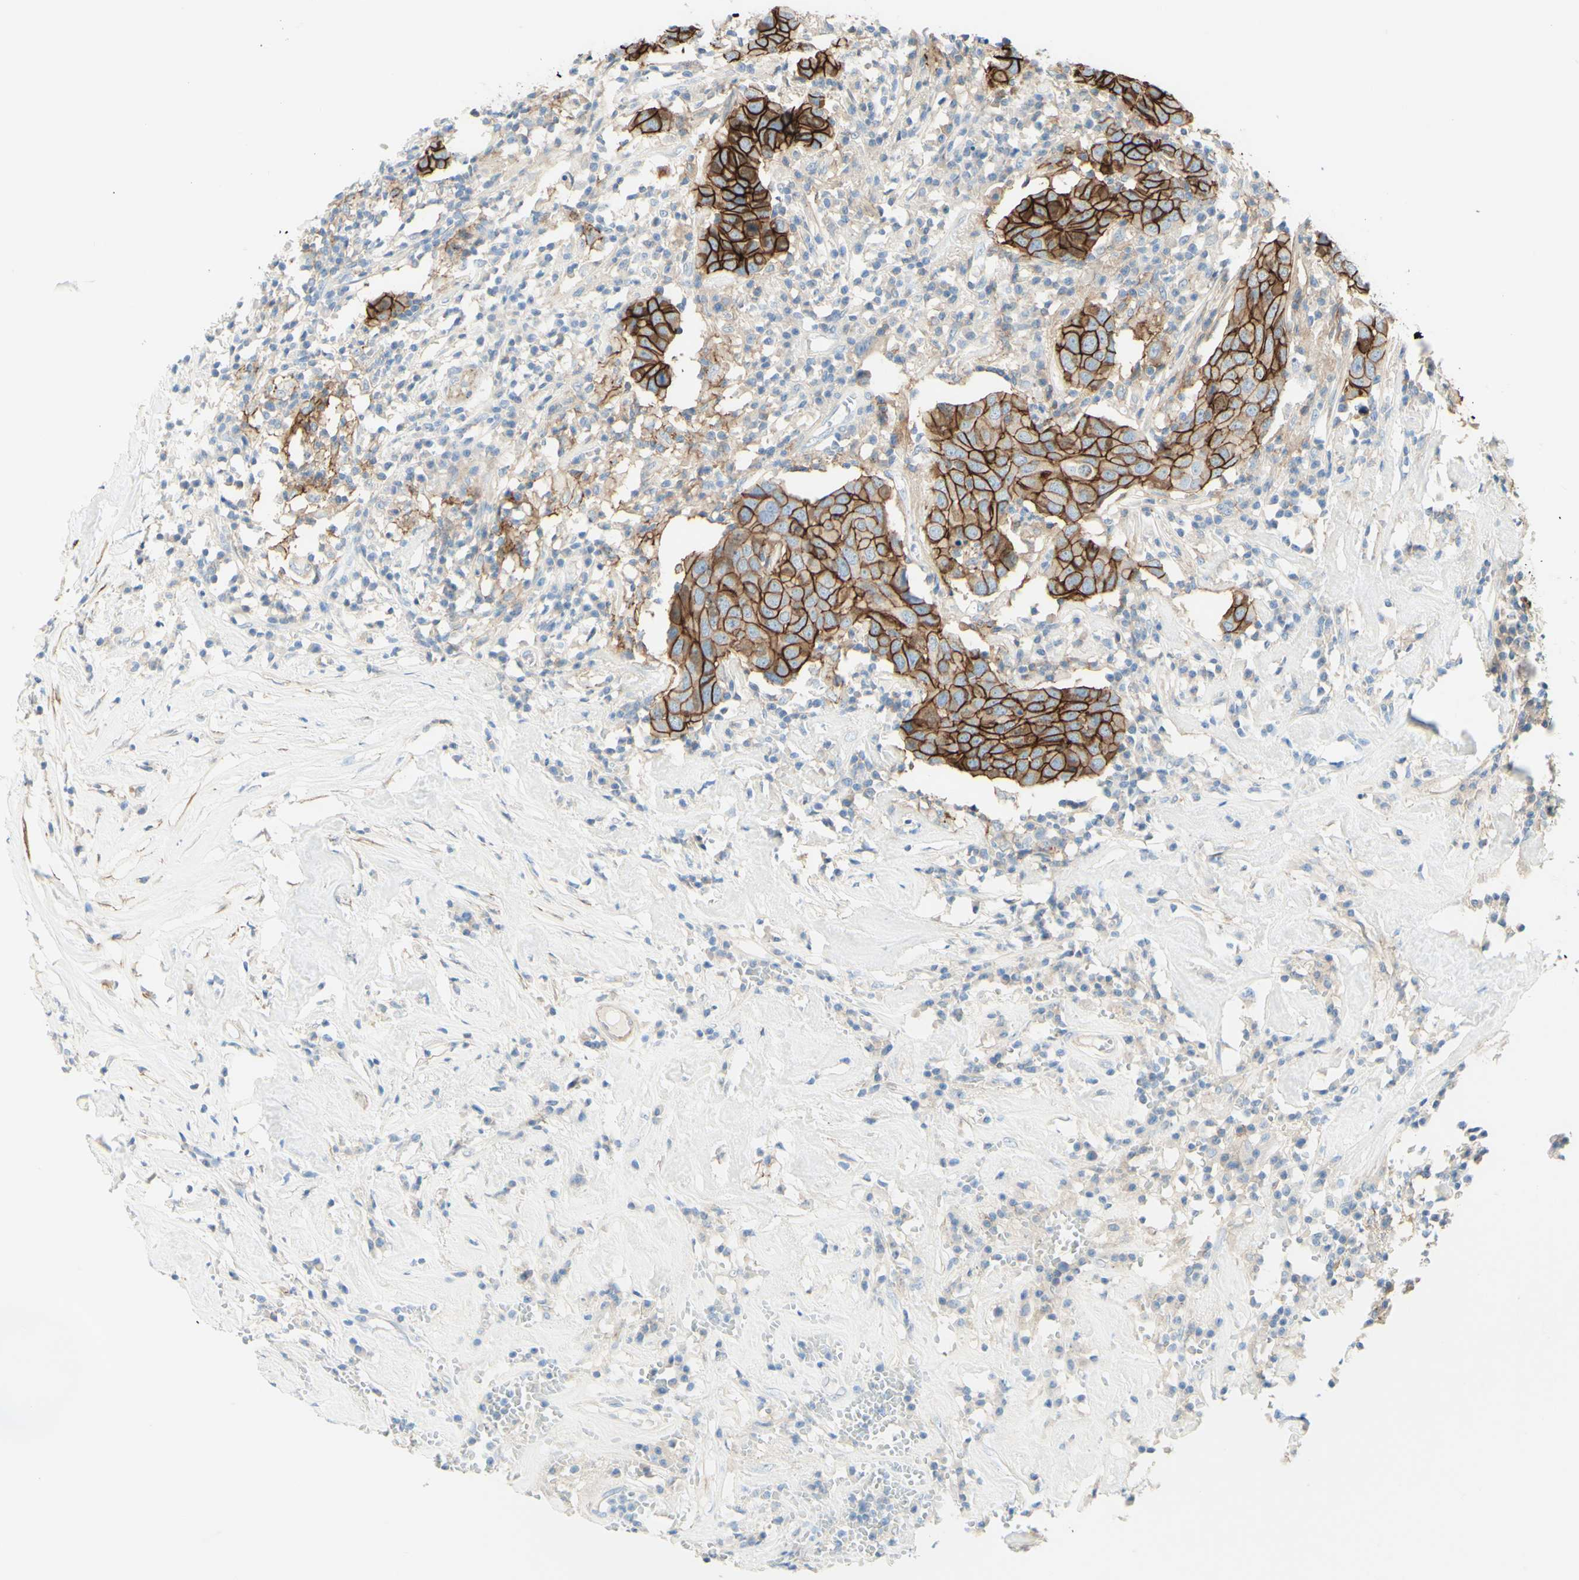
{"staining": {"intensity": "strong", "quantity": ">75%", "location": "cytoplasmic/membranous"}, "tissue": "head and neck cancer", "cell_type": "Tumor cells", "image_type": "cancer", "snomed": [{"axis": "morphology", "description": "Adenocarcinoma, NOS"}, {"axis": "topography", "description": "Salivary gland"}, {"axis": "topography", "description": "Head-Neck"}], "caption": "A micrograph of human head and neck adenocarcinoma stained for a protein exhibits strong cytoplasmic/membranous brown staining in tumor cells. Nuclei are stained in blue.", "gene": "ALCAM", "patient": {"sex": "female", "age": 65}}